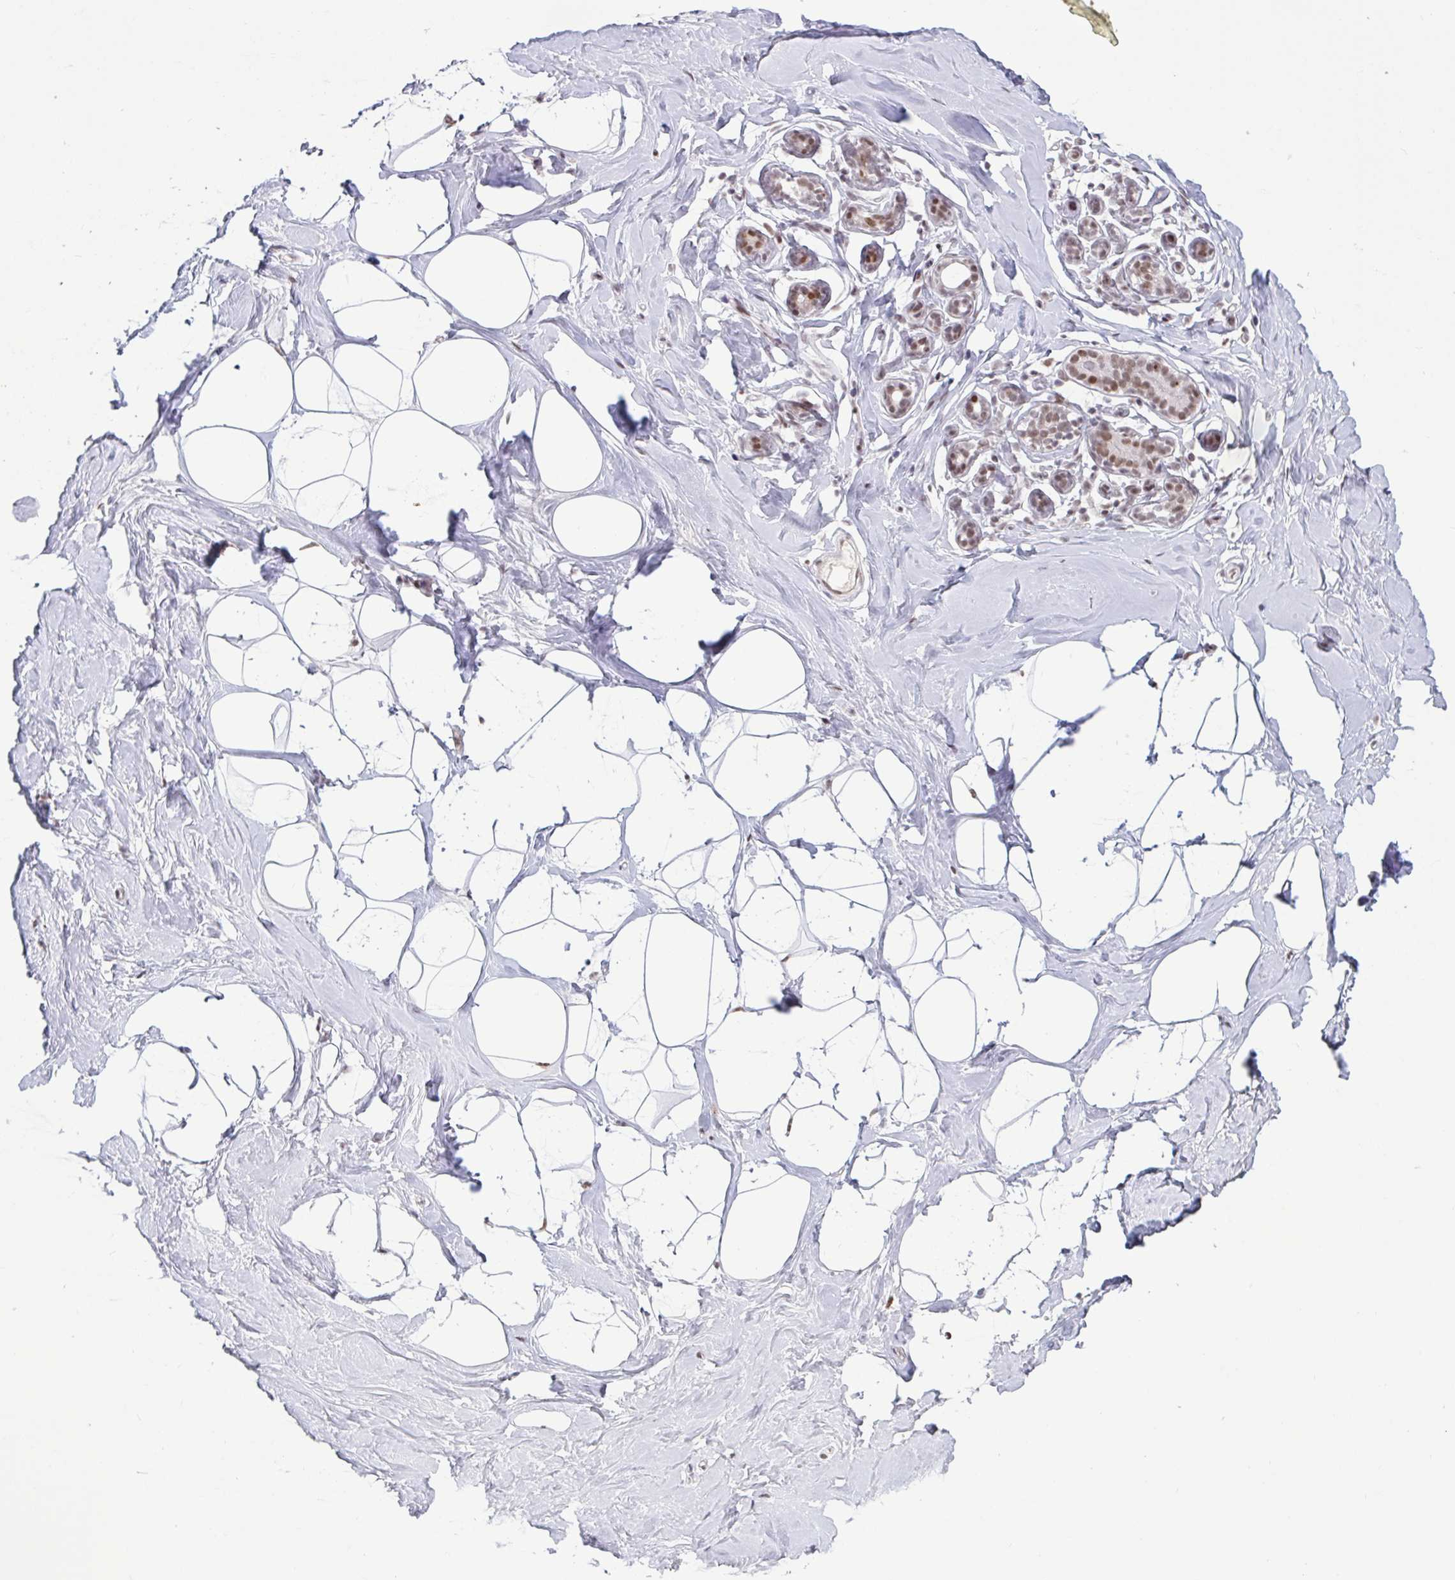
{"staining": {"intensity": "moderate", "quantity": "<25%", "location": "nuclear"}, "tissue": "breast", "cell_type": "Adipocytes", "image_type": "normal", "snomed": [{"axis": "morphology", "description": "Normal tissue, NOS"}, {"axis": "topography", "description": "Breast"}], "caption": "DAB immunohistochemical staining of unremarkable human breast reveals moderate nuclear protein expression in approximately <25% of adipocytes. The staining is performed using DAB brown chromogen to label protein expression. The nuclei are counter-stained blue using hematoxylin.", "gene": "CBFA2T2", "patient": {"sex": "female", "age": 32}}